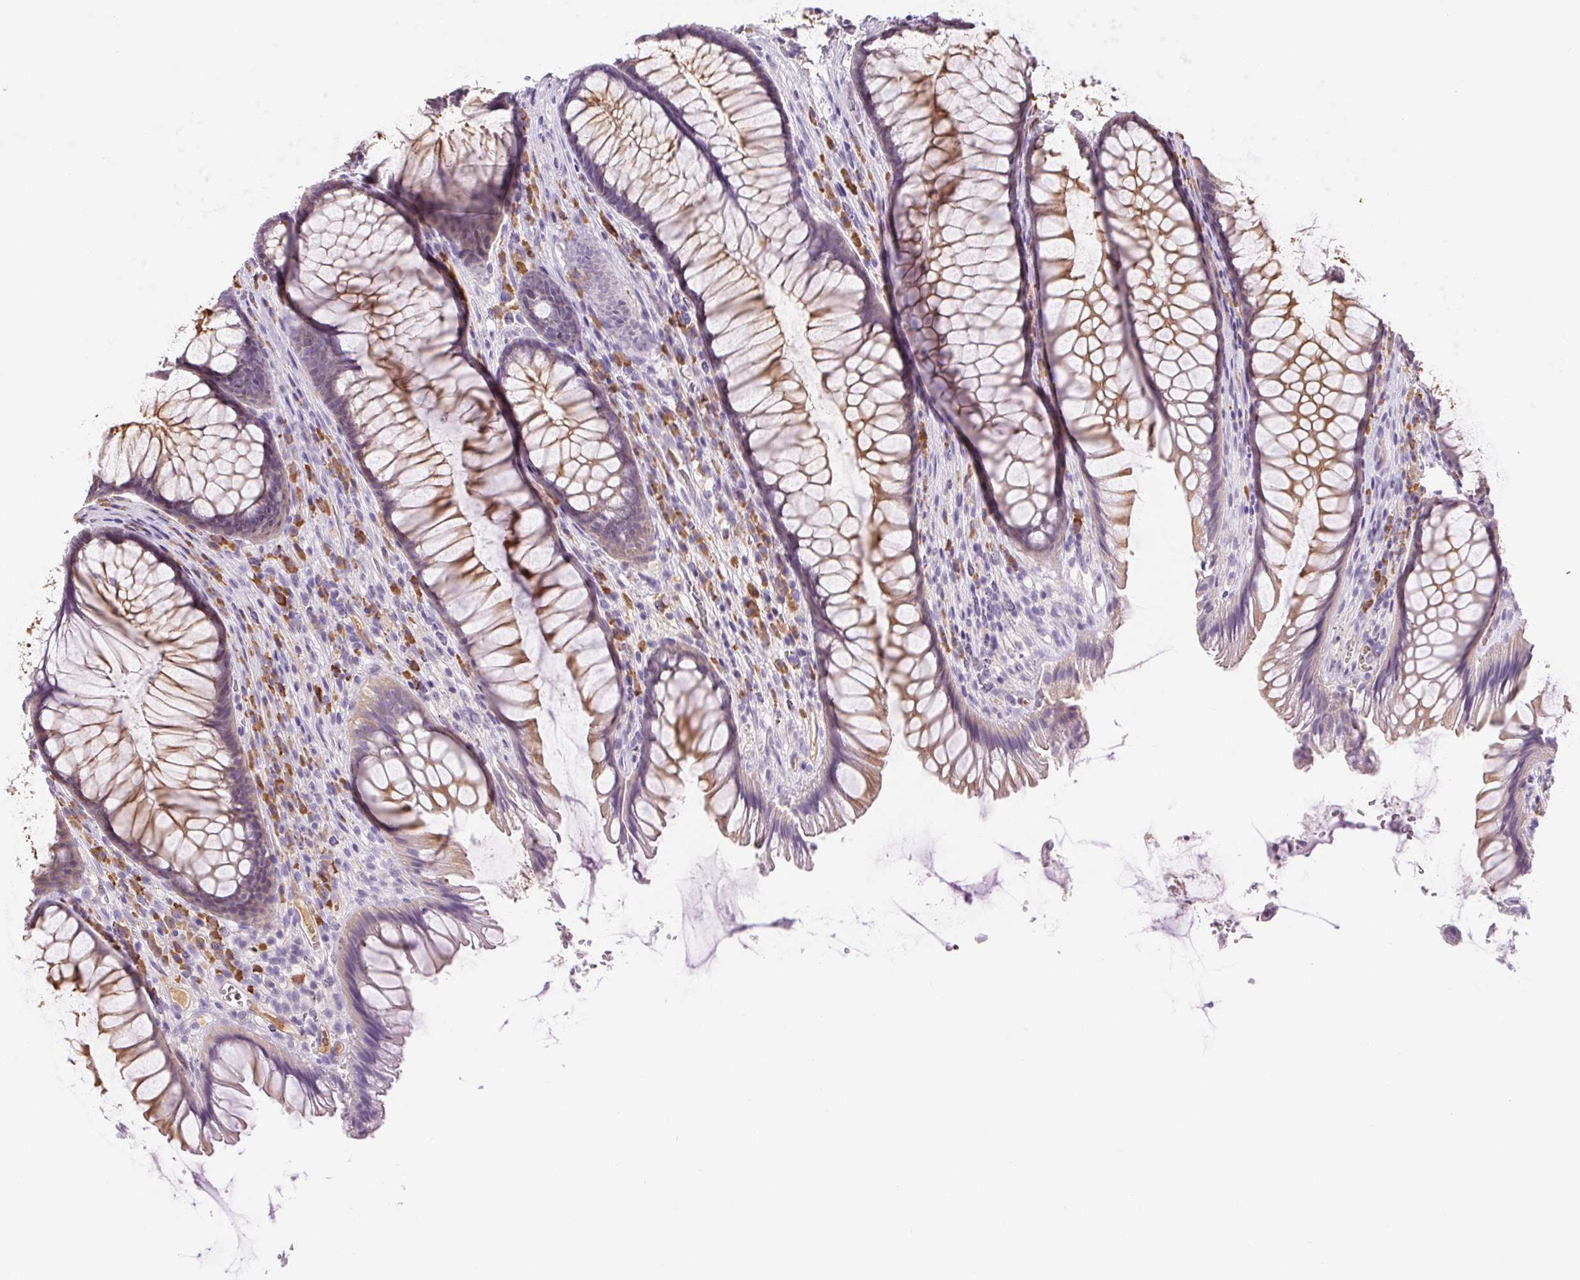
{"staining": {"intensity": "moderate", "quantity": "<25%", "location": "cytoplasmic/membranous"}, "tissue": "rectum", "cell_type": "Glandular cells", "image_type": "normal", "snomed": [{"axis": "morphology", "description": "Normal tissue, NOS"}, {"axis": "topography", "description": "Rectum"}], "caption": "Brown immunohistochemical staining in benign rectum reveals moderate cytoplasmic/membranous staining in approximately <25% of glandular cells. The protein of interest is stained brown, and the nuclei are stained in blue (DAB (3,3'-diaminobenzidine) IHC with brightfield microscopy, high magnification).", "gene": "IFIT1B", "patient": {"sex": "male", "age": 53}}